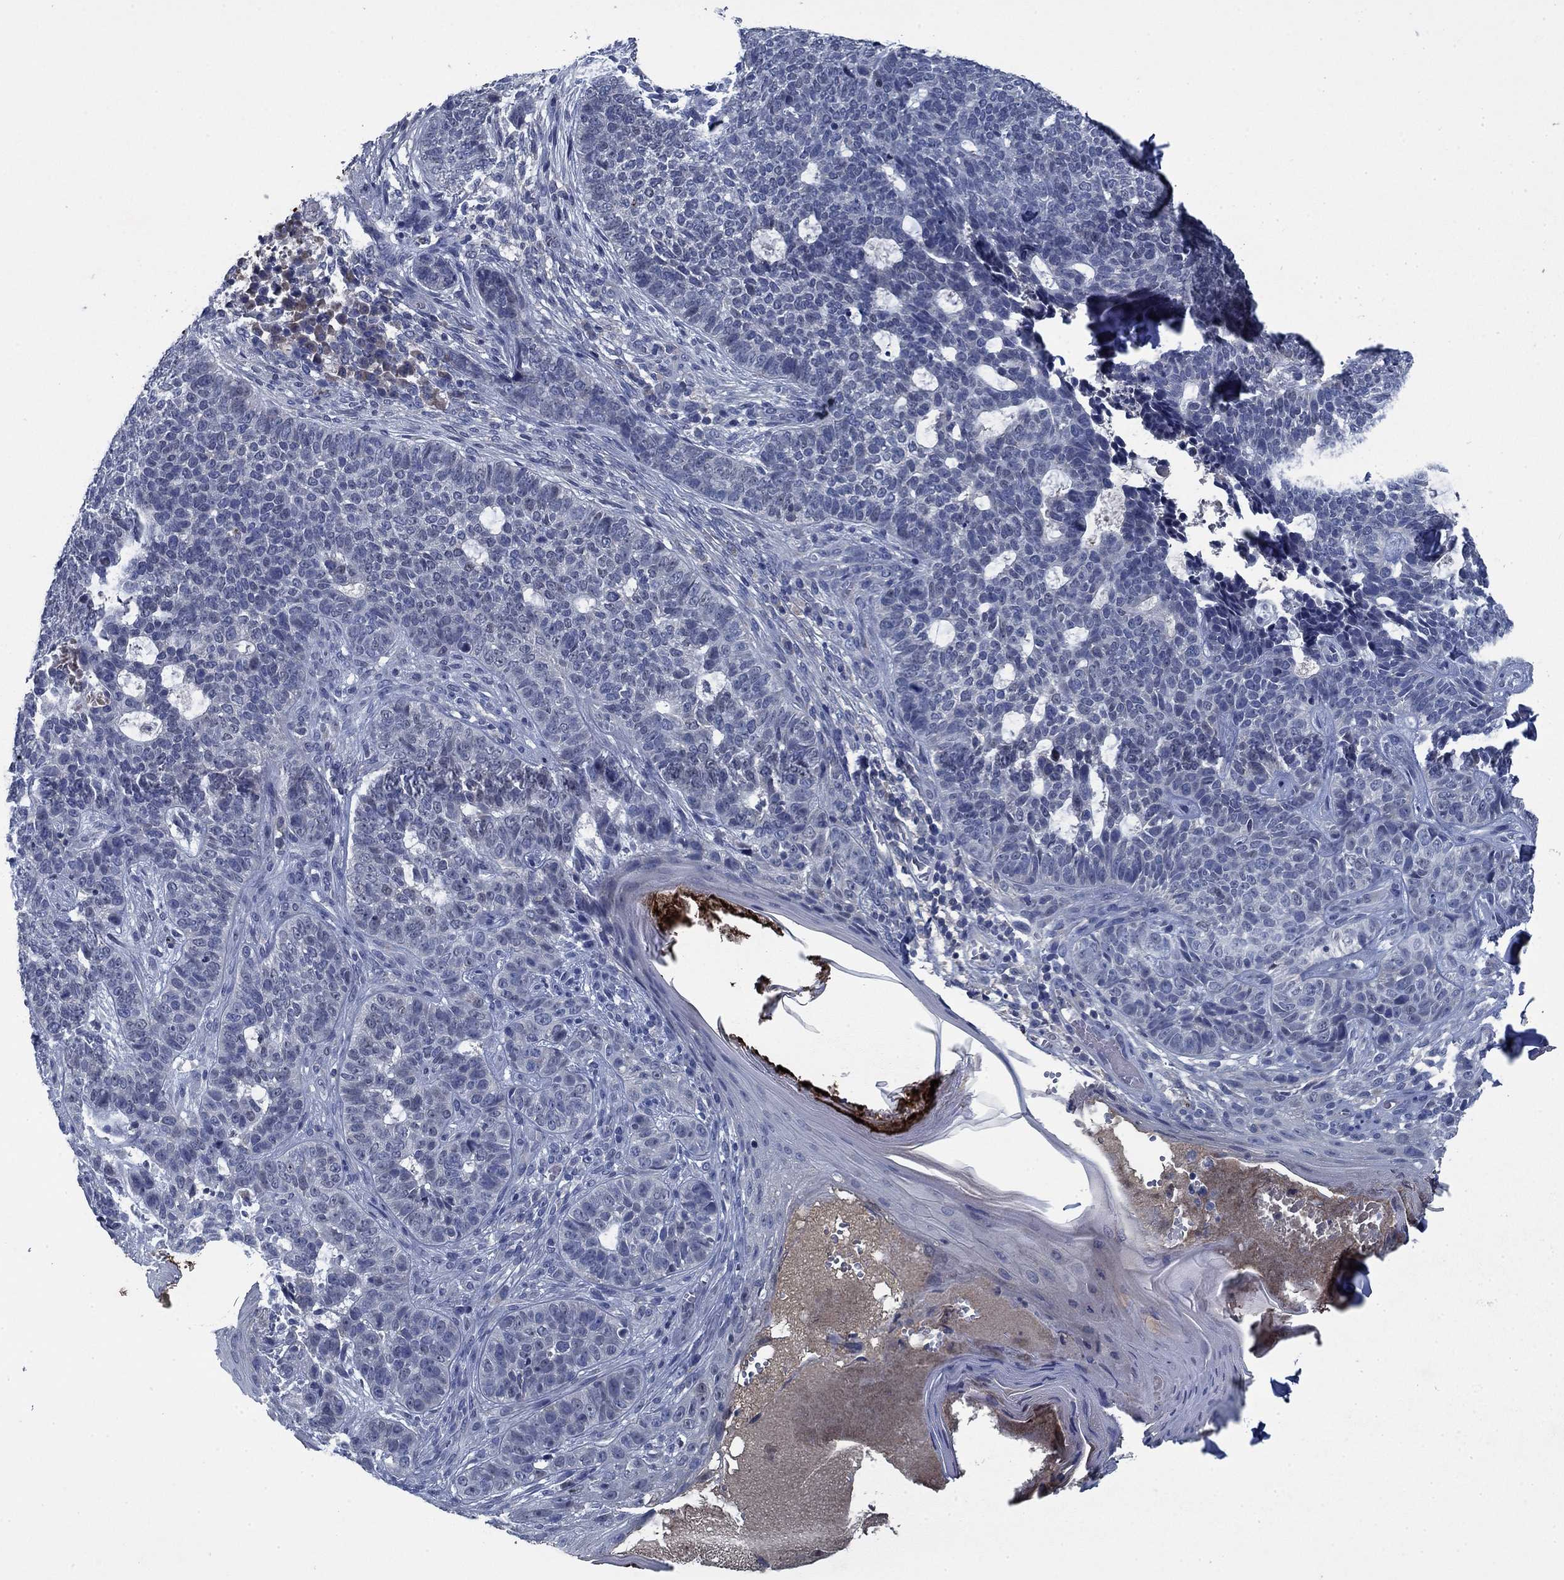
{"staining": {"intensity": "negative", "quantity": "none", "location": "none"}, "tissue": "skin cancer", "cell_type": "Tumor cells", "image_type": "cancer", "snomed": [{"axis": "morphology", "description": "Basal cell carcinoma"}, {"axis": "topography", "description": "Skin"}], "caption": "The micrograph exhibits no staining of tumor cells in skin cancer.", "gene": "PNMA8A", "patient": {"sex": "female", "age": 69}}